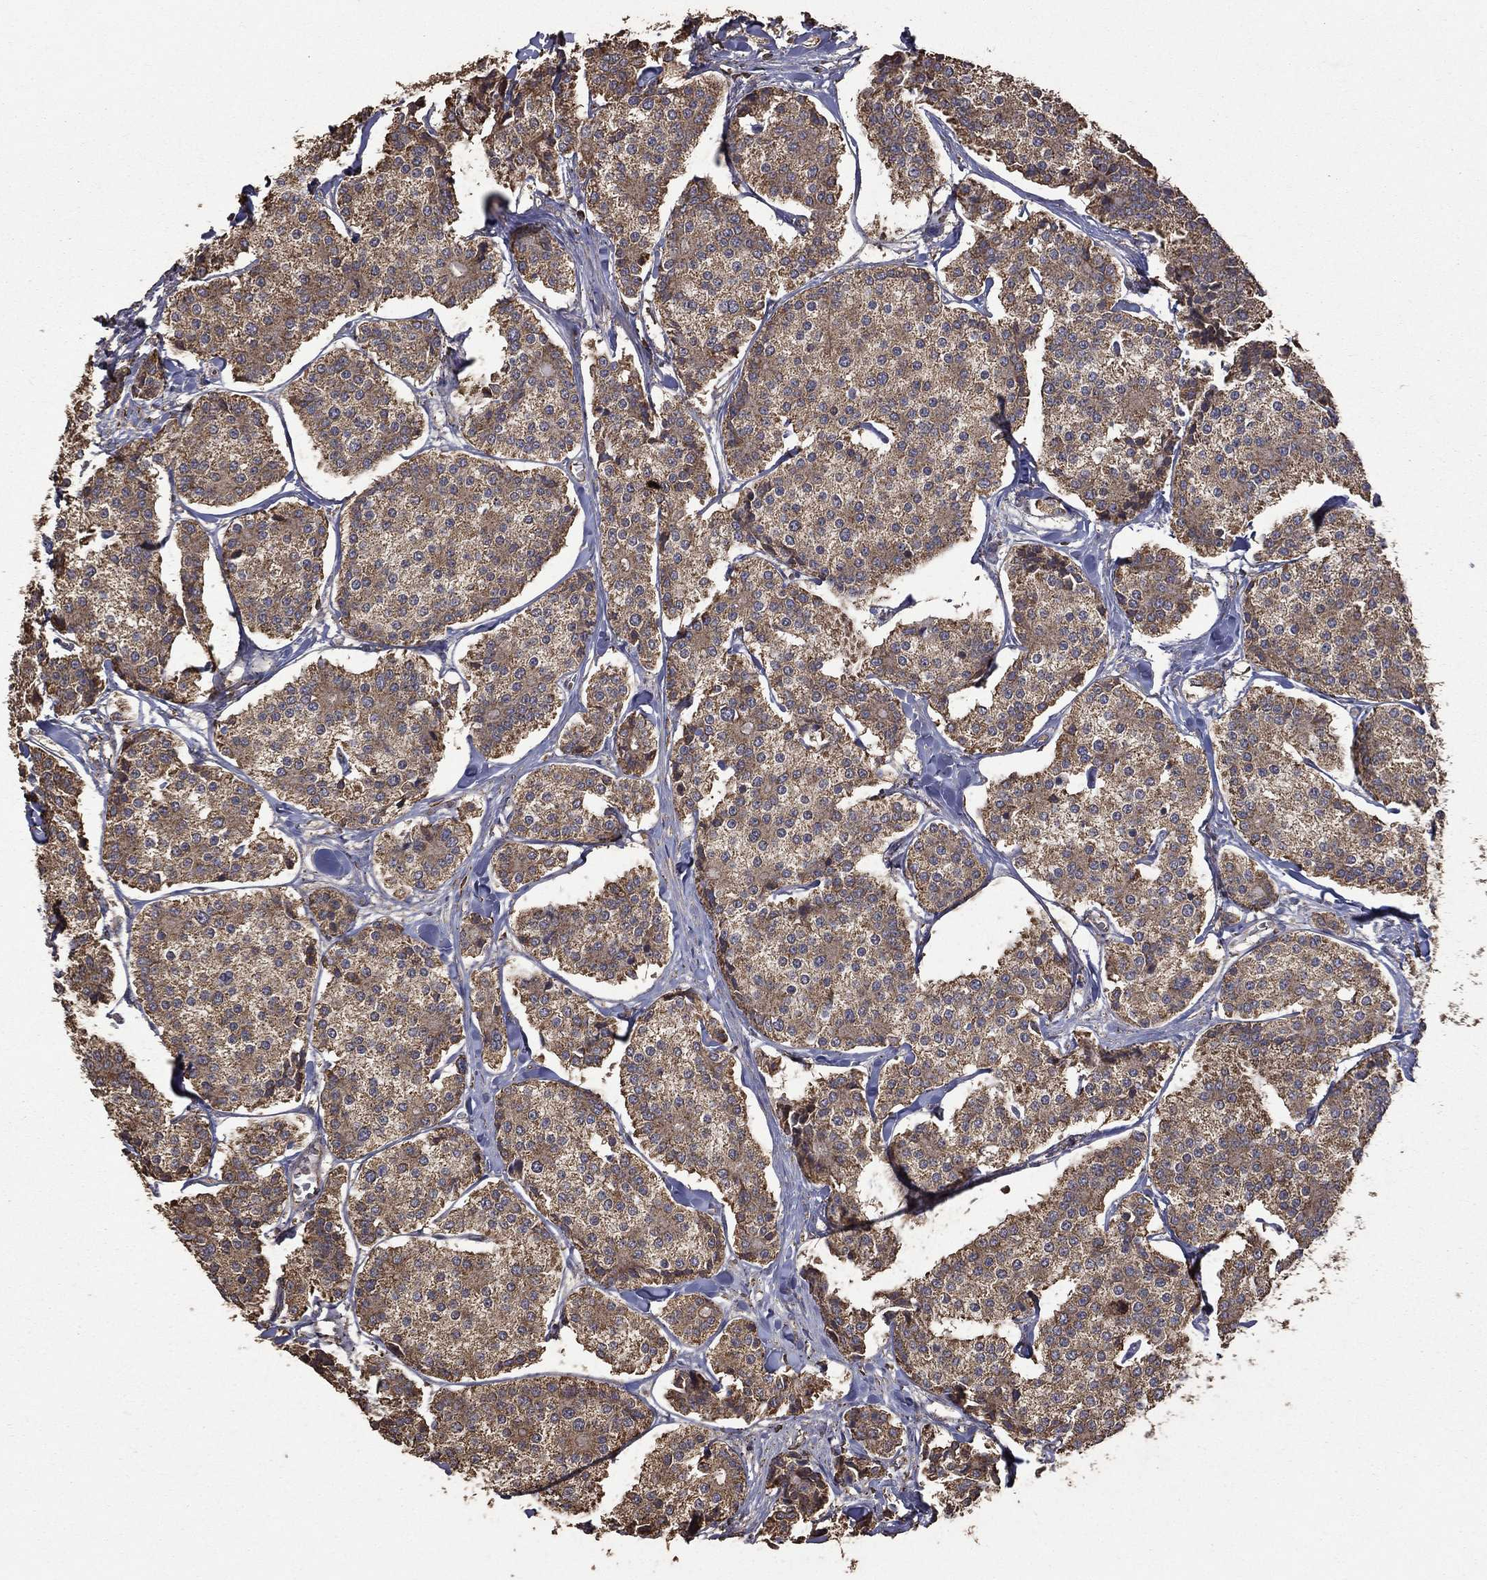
{"staining": {"intensity": "moderate", "quantity": ">75%", "location": "cytoplasmic/membranous"}, "tissue": "carcinoid", "cell_type": "Tumor cells", "image_type": "cancer", "snomed": [{"axis": "morphology", "description": "Carcinoid, malignant, NOS"}, {"axis": "topography", "description": "Small intestine"}], "caption": "Immunohistochemical staining of human carcinoid shows medium levels of moderate cytoplasmic/membranous staining in approximately >75% of tumor cells.", "gene": "METTL27", "patient": {"sex": "female", "age": 65}}